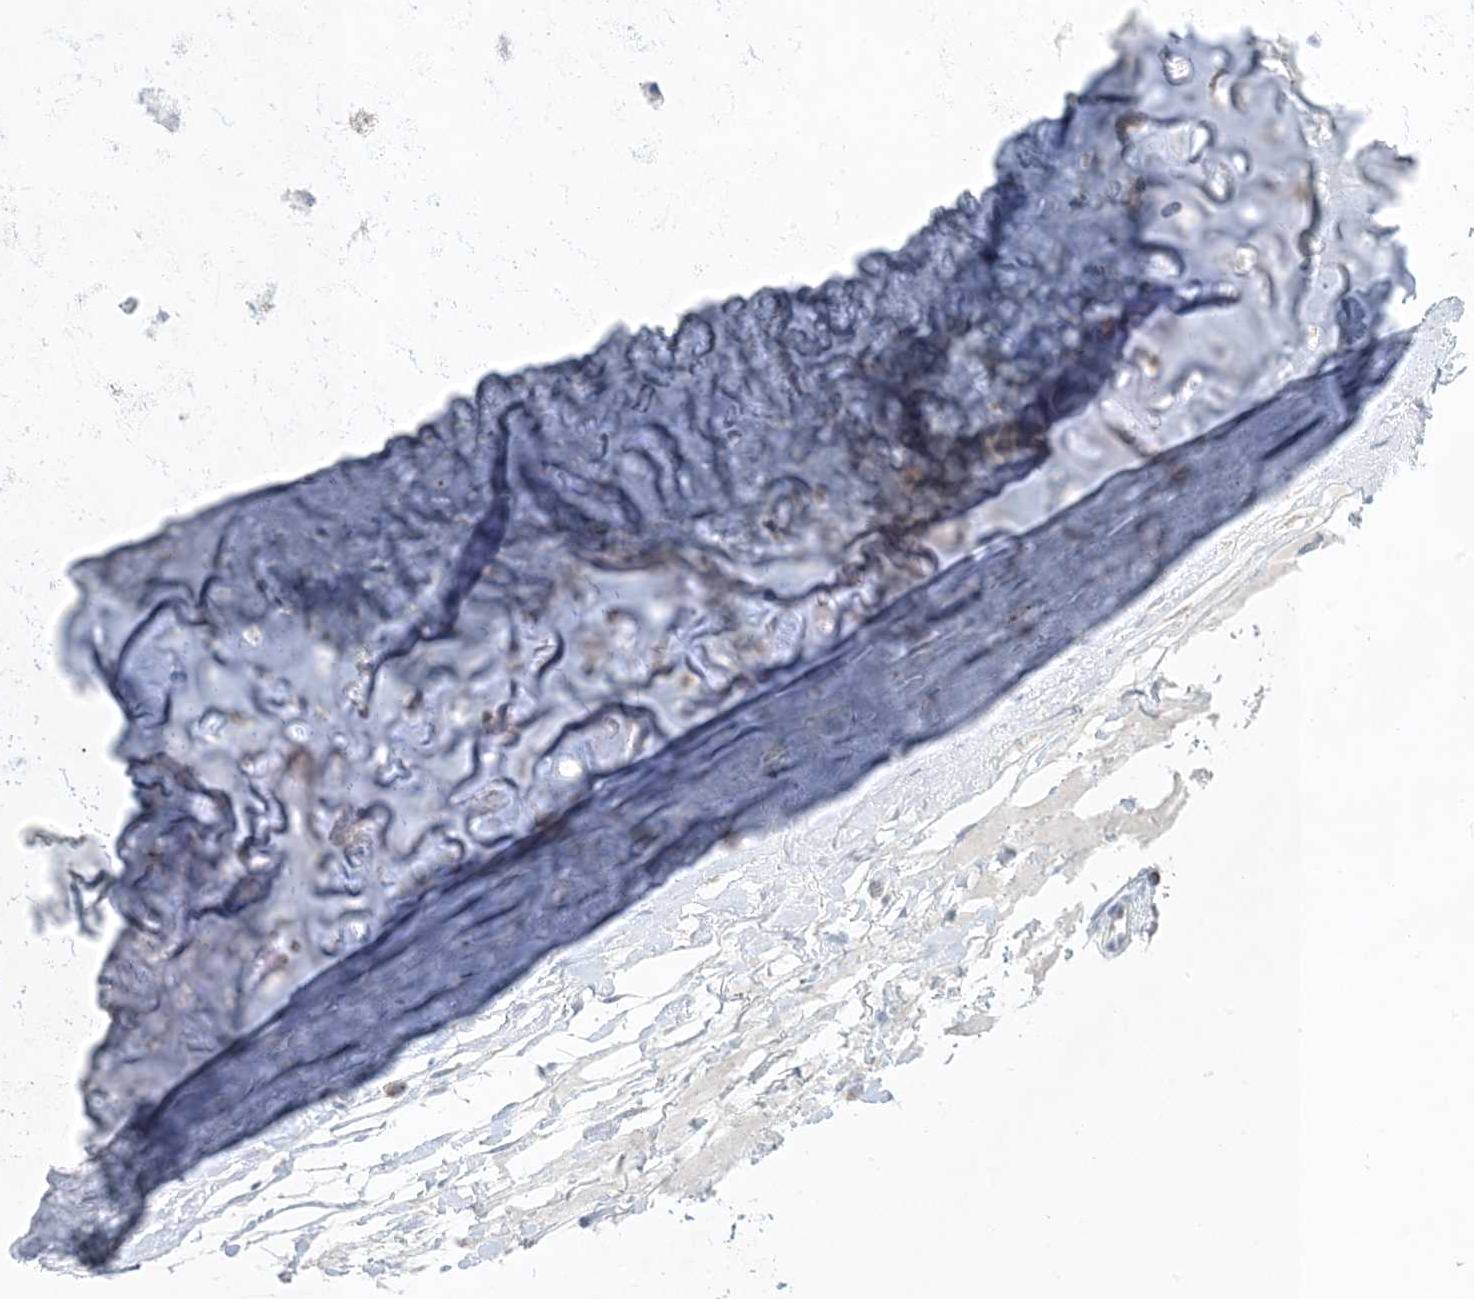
{"staining": {"intensity": "negative", "quantity": "none", "location": "none"}, "tissue": "adipose tissue", "cell_type": "Adipocytes", "image_type": "normal", "snomed": [{"axis": "morphology", "description": "Normal tissue, NOS"}, {"axis": "topography", "description": "Cartilage tissue"}], "caption": "Immunohistochemistry of benign human adipose tissue exhibits no expression in adipocytes. The staining is performed using DAB brown chromogen with nuclei counter-stained in using hematoxylin.", "gene": "XIRP2", "patient": {"sex": "female", "age": 63}}